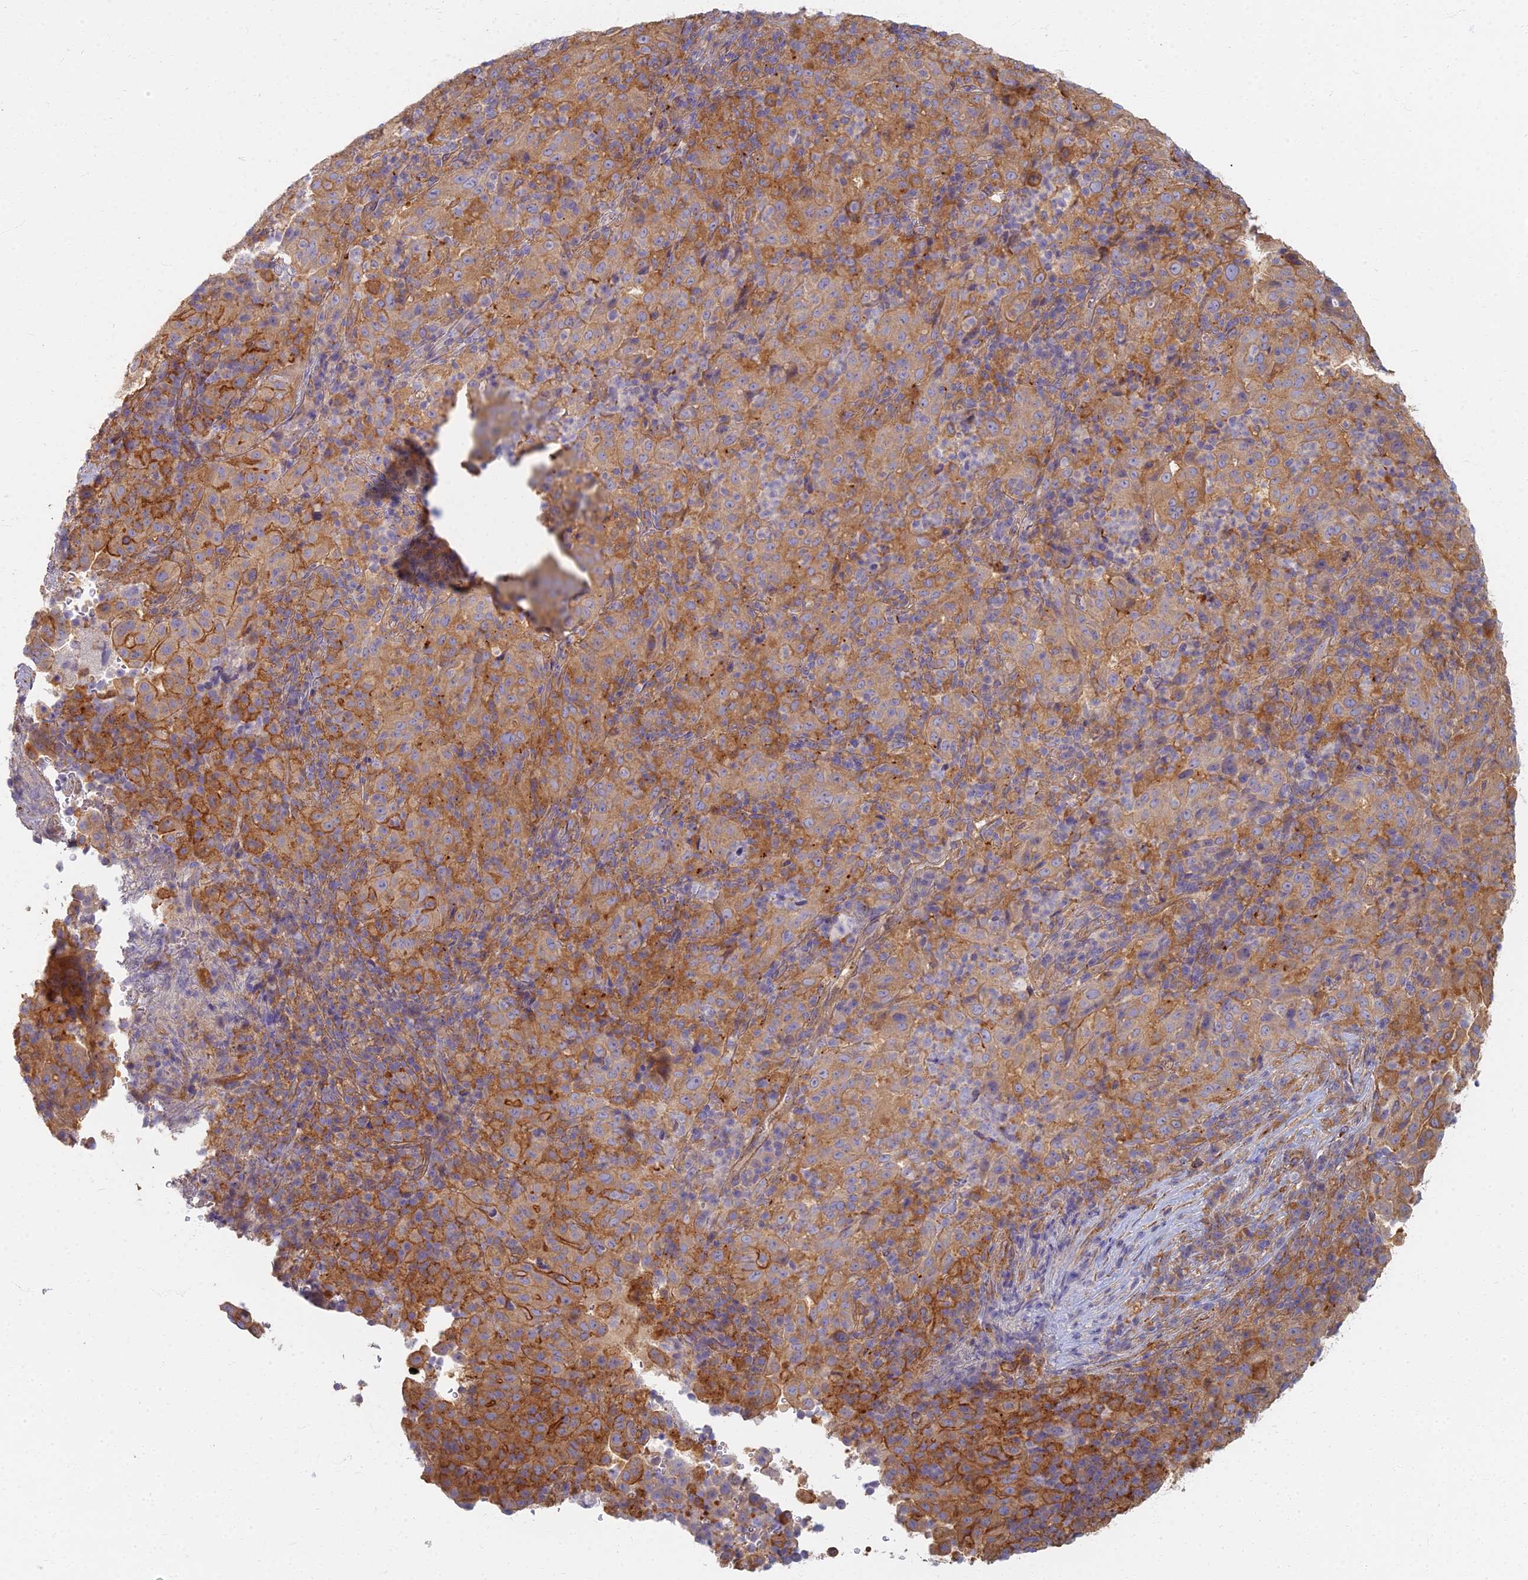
{"staining": {"intensity": "moderate", "quantity": ">75%", "location": "cytoplasmic/membranous"}, "tissue": "pancreatic cancer", "cell_type": "Tumor cells", "image_type": "cancer", "snomed": [{"axis": "morphology", "description": "Adenocarcinoma, NOS"}, {"axis": "topography", "description": "Pancreas"}], "caption": "Brown immunohistochemical staining in human pancreatic cancer shows moderate cytoplasmic/membranous staining in about >75% of tumor cells.", "gene": "RBSN", "patient": {"sex": "male", "age": 63}}